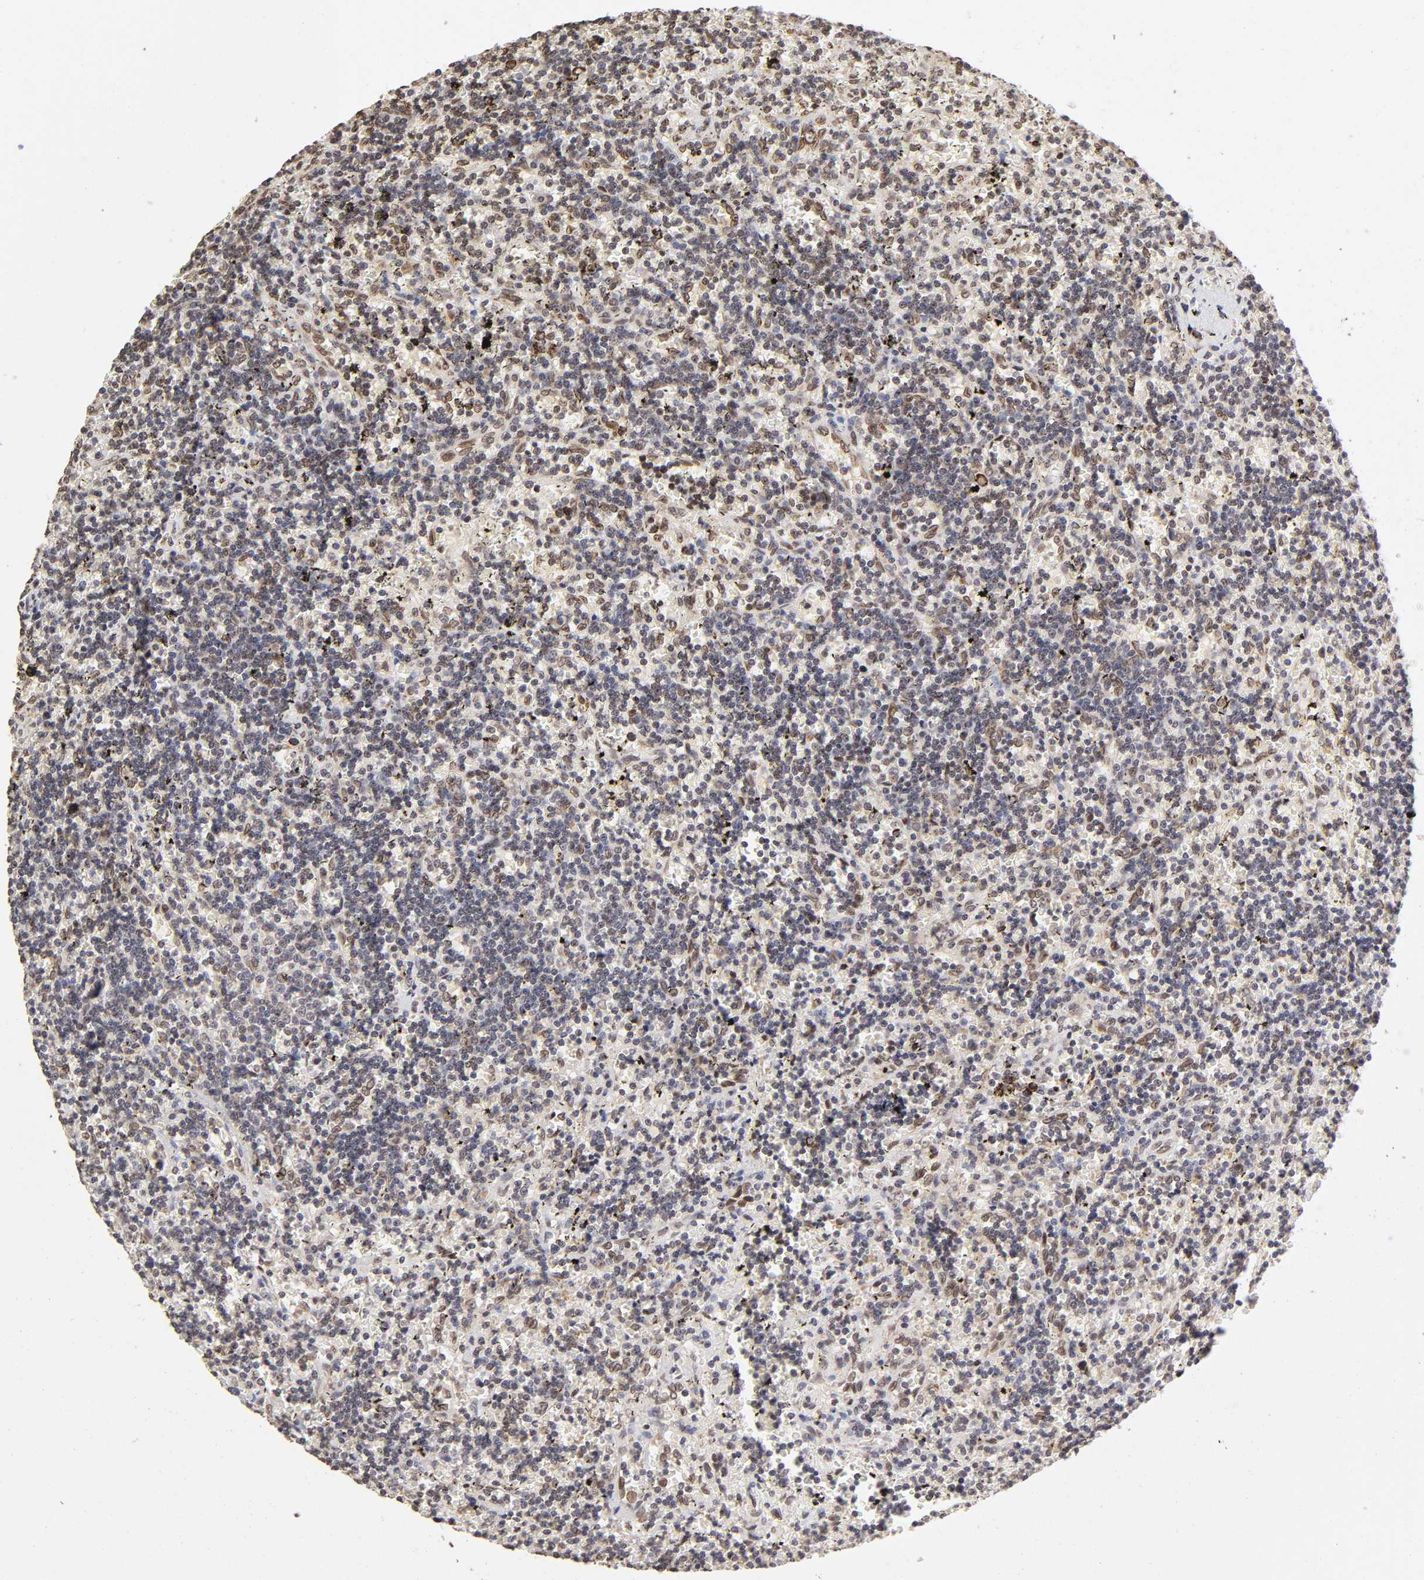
{"staining": {"intensity": "weak", "quantity": "<25%", "location": "nuclear"}, "tissue": "lymphoma", "cell_type": "Tumor cells", "image_type": "cancer", "snomed": [{"axis": "morphology", "description": "Malignant lymphoma, non-Hodgkin's type, Low grade"}, {"axis": "topography", "description": "Spleen"}], "caption": "IHC of lymphoma exhibits no staining in tumor cells.", "gene": "MLLT6", "patient": {"sex": "male", "age": 60}}